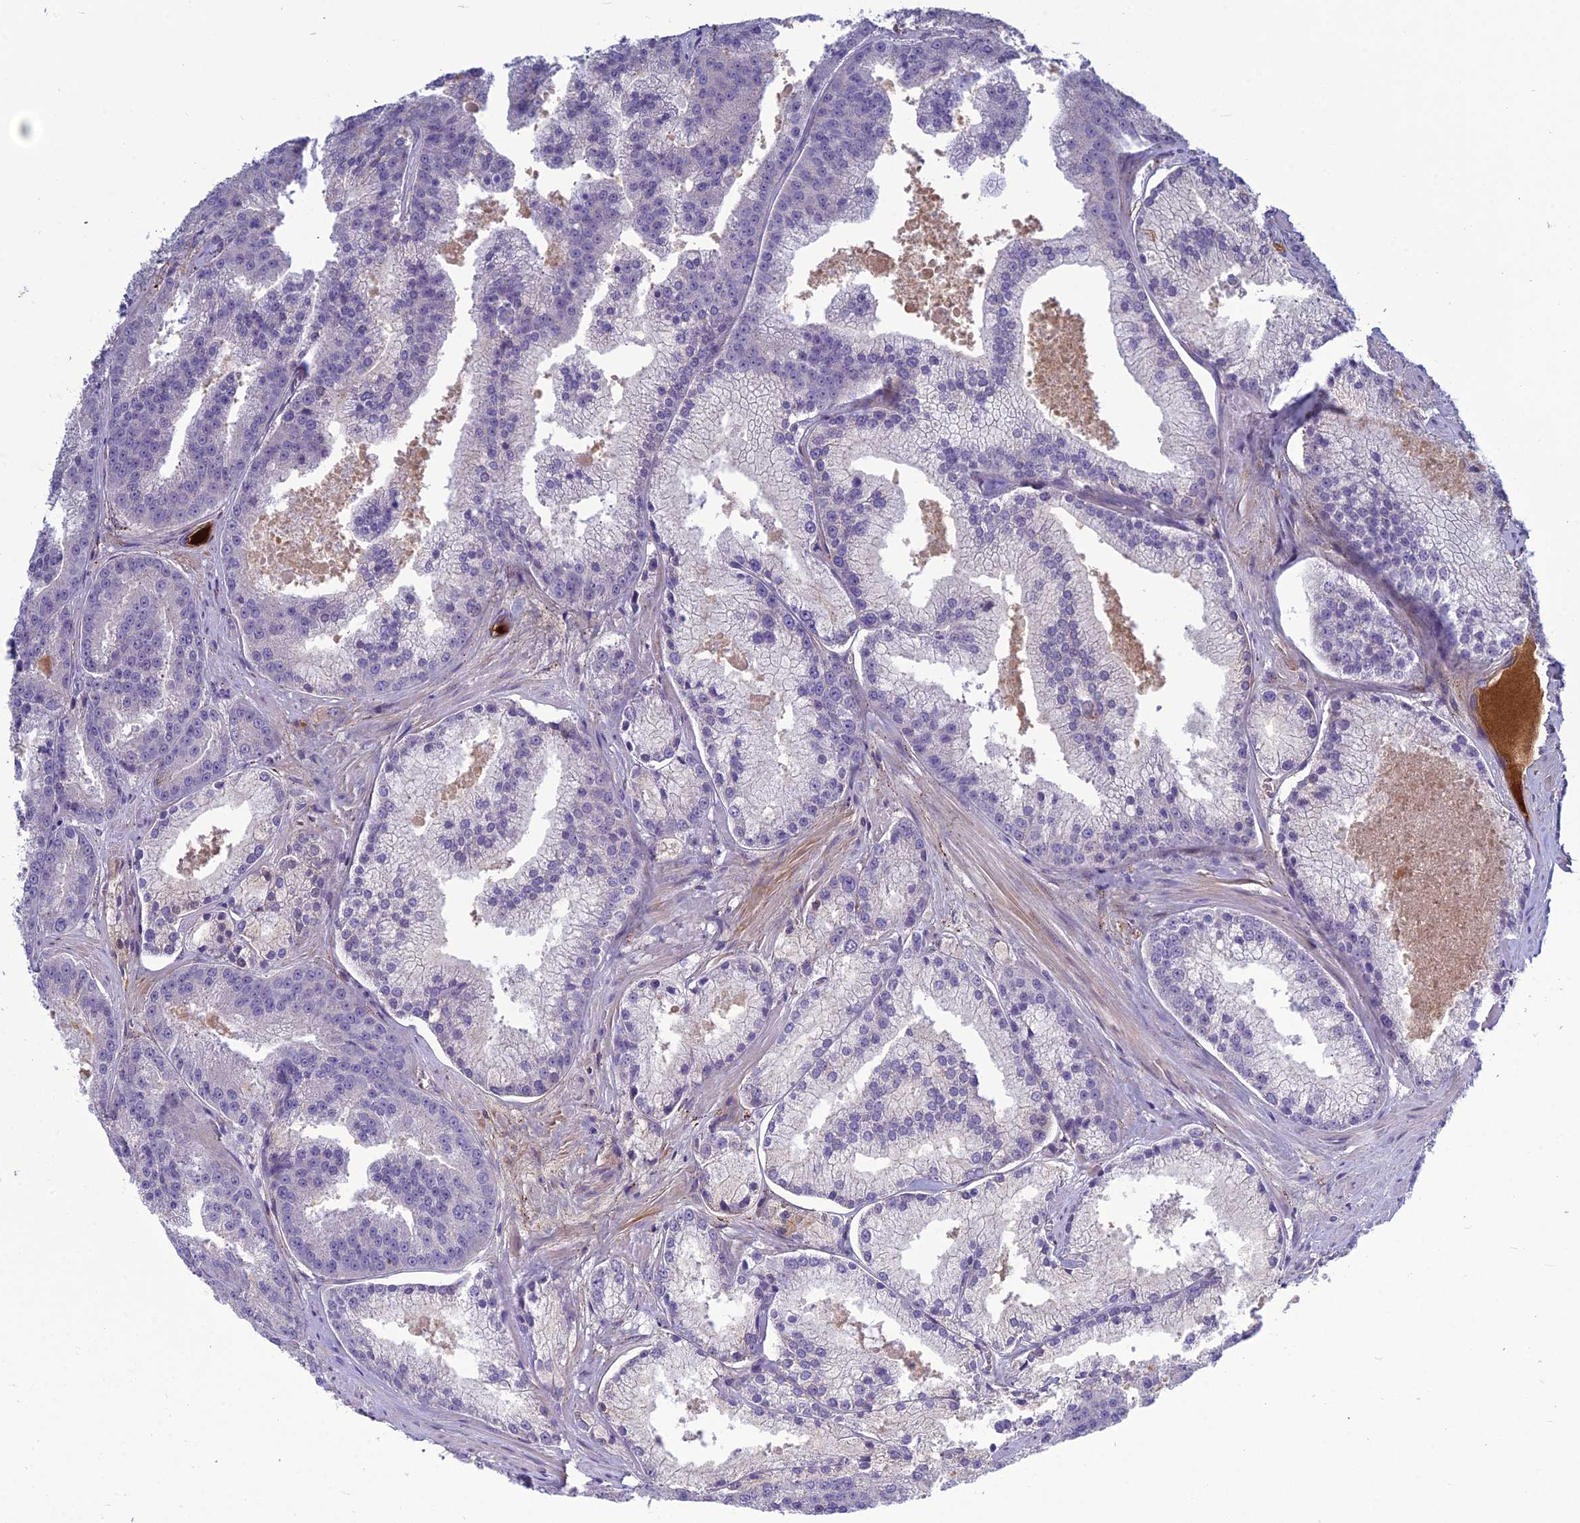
{"staining": {"intensity": "negative", "quantity": "none", "location": "none"}, "tissue": "prostate cancer", "cell_type": "Tumor cells", "image_type": "cancer", "snomed": [{"axis": "morphology", "description": "Adenocarcinoma, High grade"}, {"axis": "topography", "description": "Prostate"}], "caption": "This is an immunohistochemistry (IHC) micrograph of prostate cancer (high-grade adenocarcinoma). There is no staining in tumor cells.", "gene": "CLEC11A", "patient": {"sex": "male", "age": 61}}